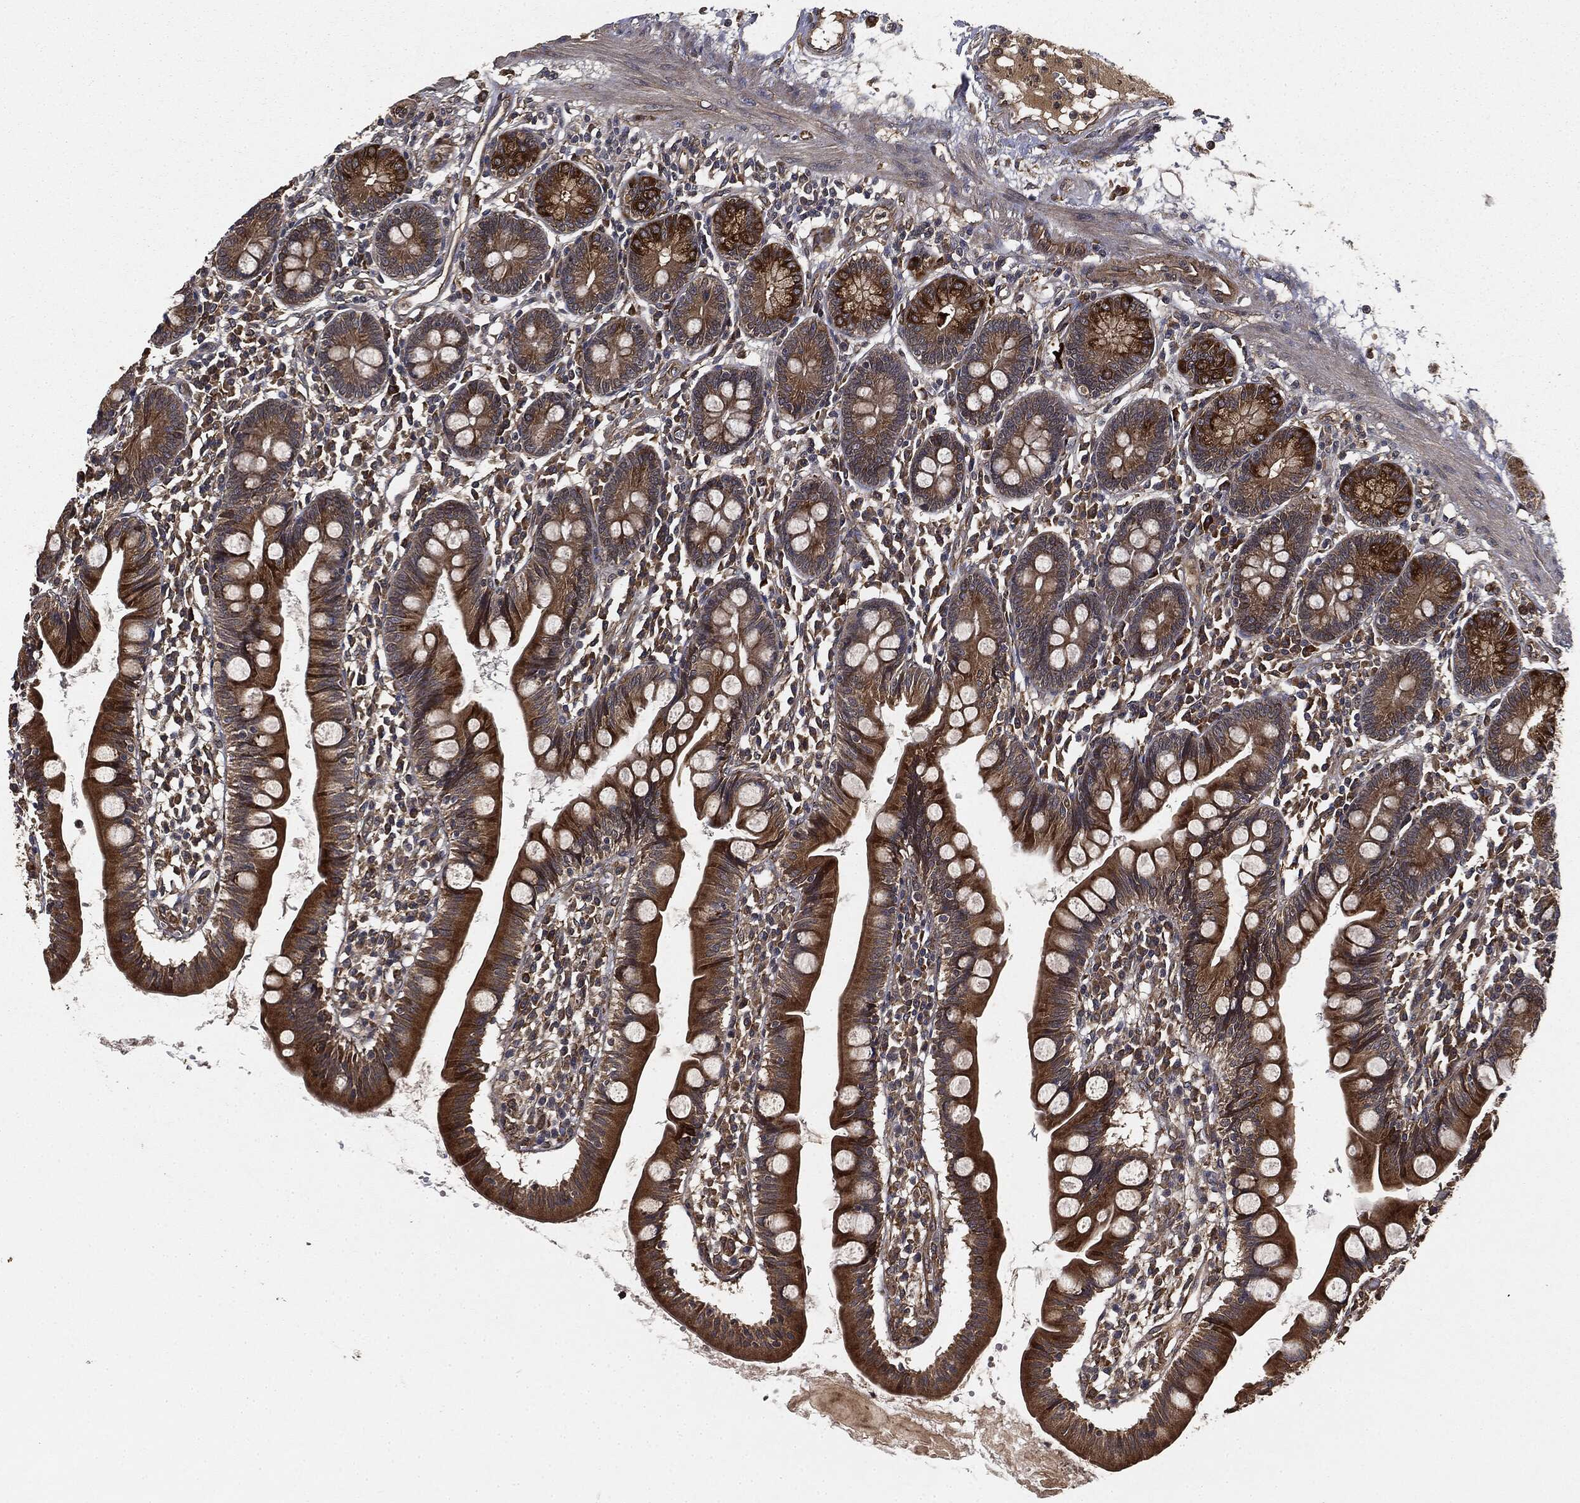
{"staining": {"intensity": "strong", "quantity": ">75%", "location": "cytoplasmic/membranous"}, "tissue": "small intestine", "cell_type": "Glandular cells", "image_type": "normal", "snomed": [{"axis": "morphology", "description": "Normal tissue, NOS"}, {"axis": "topography", "description": "Small intestine"}], "caption": "This is a photomicrograph of immunohistochemistry staining of benign small intestine, which shows strong staining in the cytoplasmic/membranous of glandular cells.", "gene": "MIER2", "patient": {"sex": "male", "age": 88}}